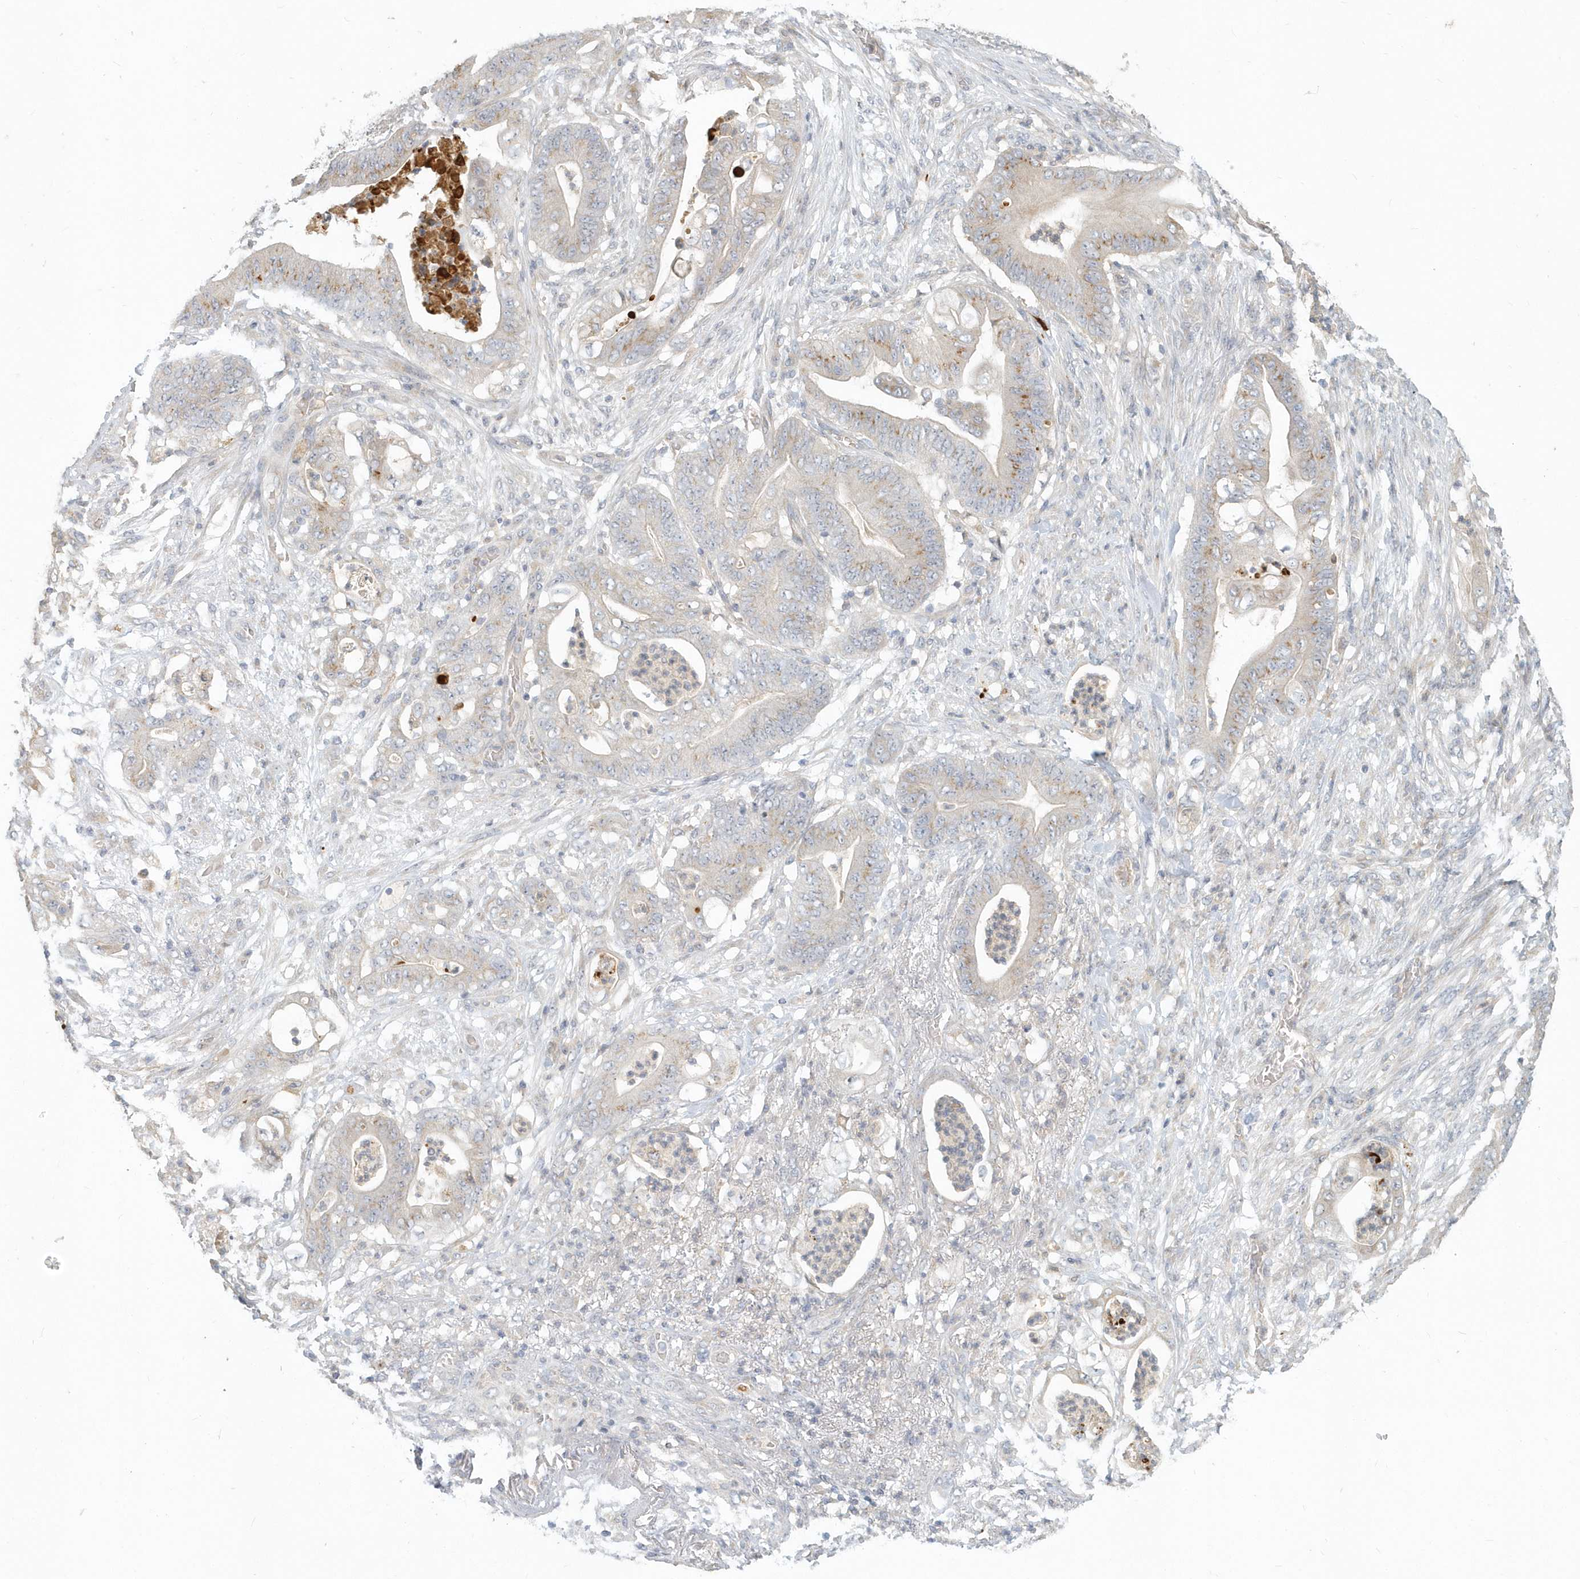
{"staining": {"intensity": "weak", "quantity": "<25%", "location": "cytoplasmic/membranous"}, "tissue": "stomach cancer", "cell_type": "Tumor cells", "image_type": "cancer", "snomed": [{"axis": "morphology", "description": "Adenocarcinoma, NOS"}, {"axis": "topography", "description": "Stomach"}], "caption": "There is no significant expression in tumor cells of stomach cancer (adenocarcinoma). (Immunohistochemistry (ihc), brightfield microscopy, high magnification).", "gene": "NAPB", "patient": {"sex": "female", "age": 73}}